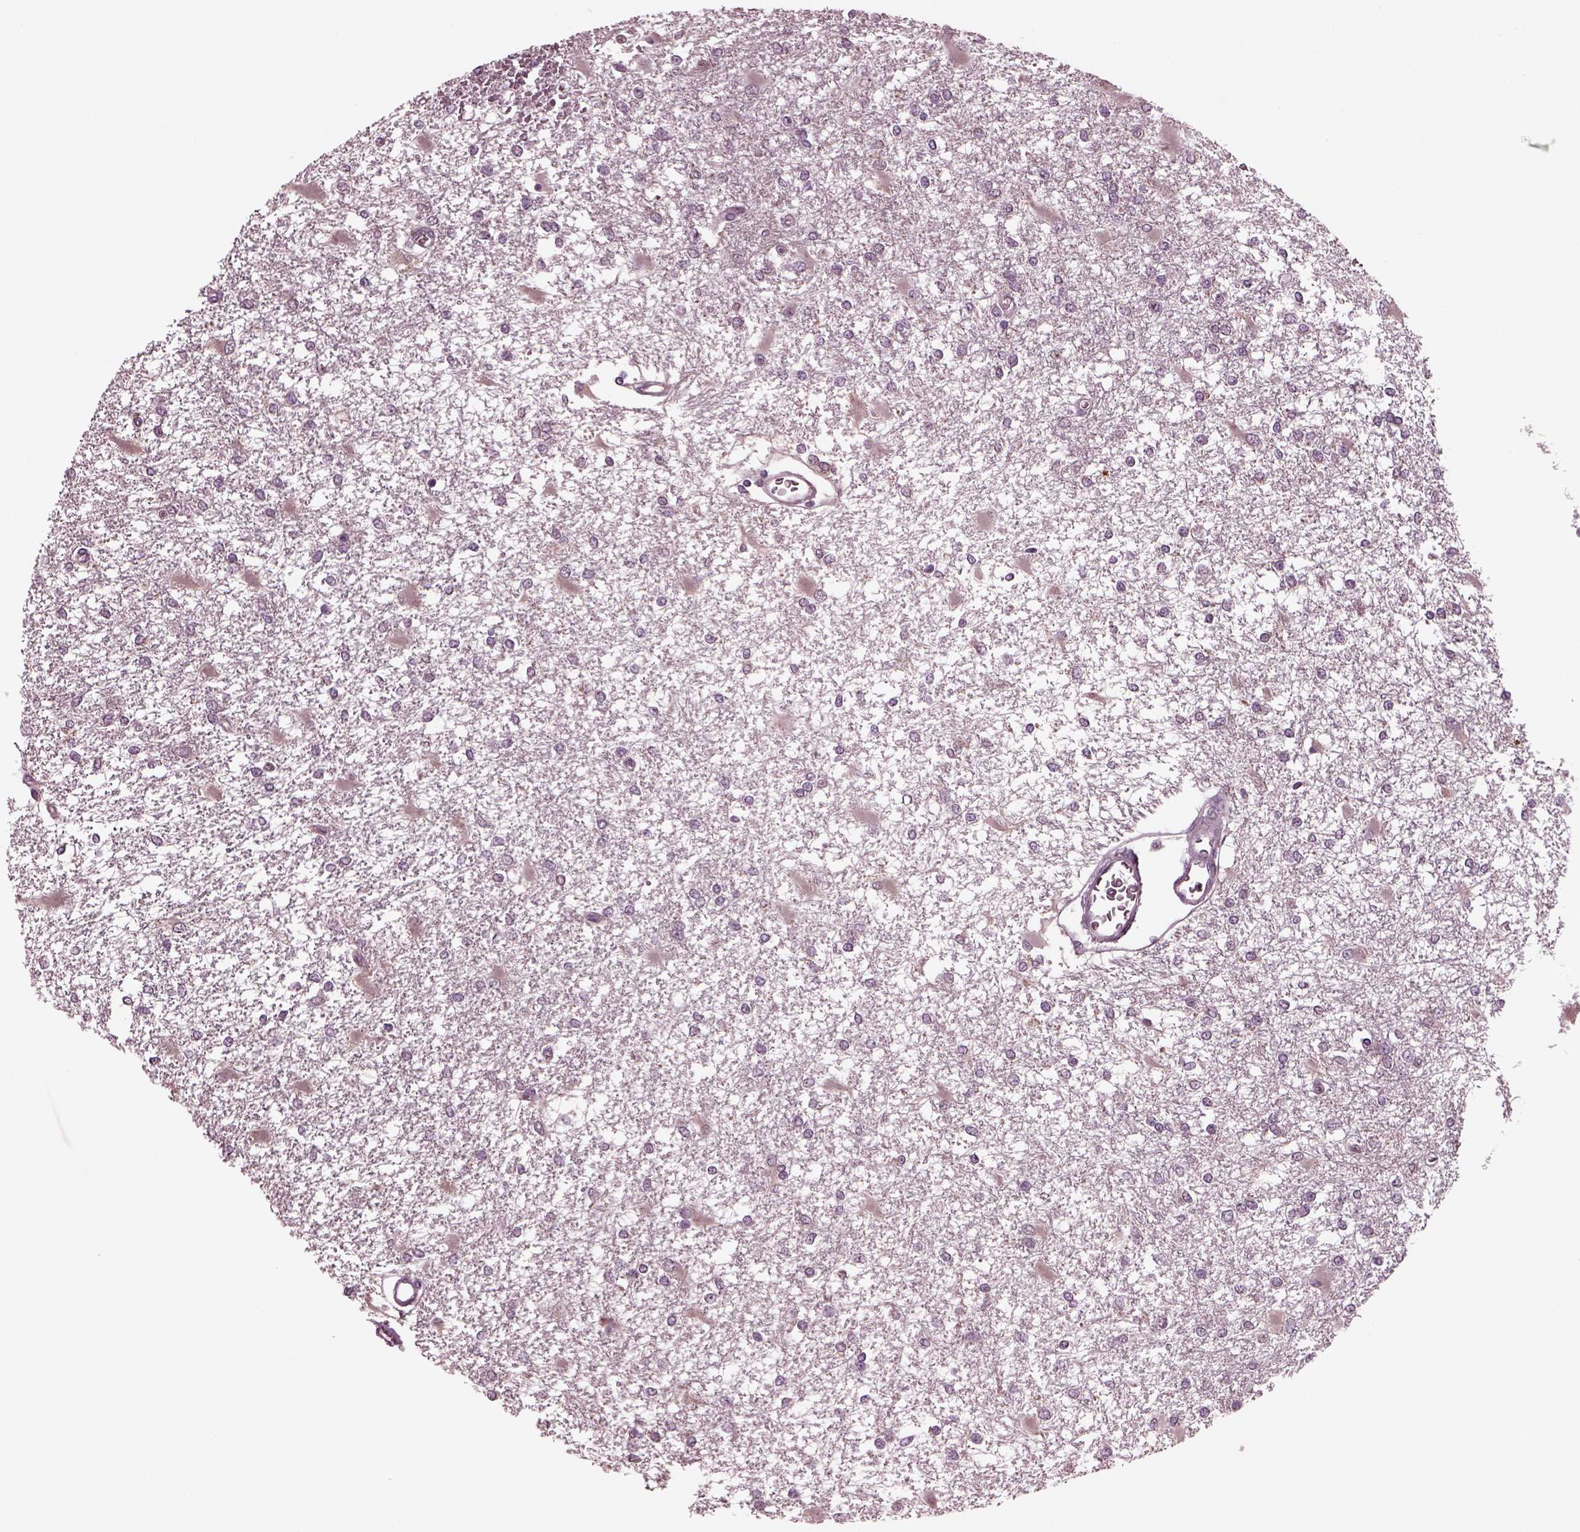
{"staining": {"intensity": "negative", "quantity": "none", "location": "none"}, "tissue": "glioma", "cell_type": "Tumor cells", "image_type": "cancer", "snomed": [{"axis": "morphology", "description": "Glioma, malignant, High grade"}, {"axis": "topography", "description": "Cerebral cortex"}], "caption": "A photomicrograph of human glioma is negative for staining in tumor cells.", "gene": "CLCN4", "patient": {"sex": "male", "age": 79}}